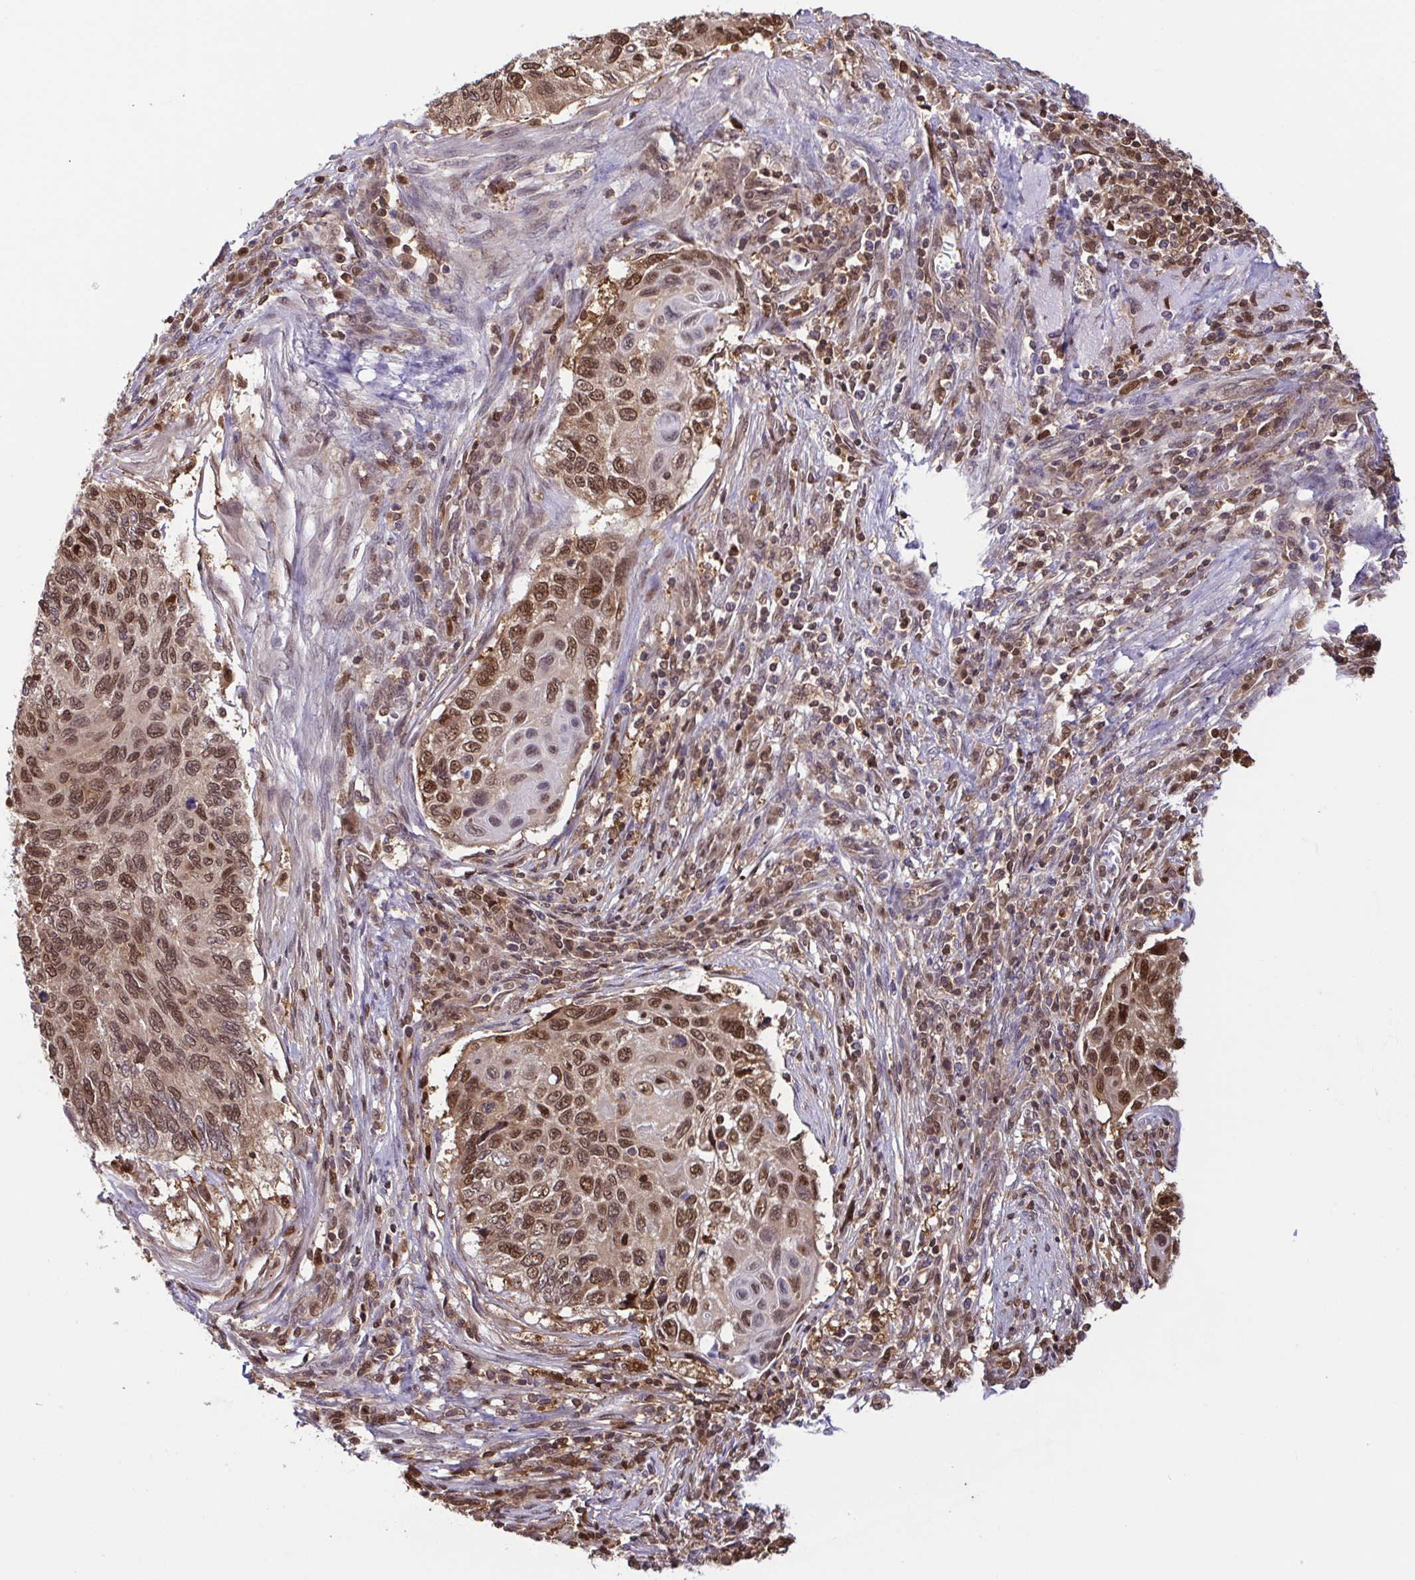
{"staining": {"intensity": "strong", "quantity": ">75%", "location": "nuclear"}, "tissue": "cervical cancer", "cell_type": "Tumor cells", "image_type": "cancer", "snomed": [{"axis": "morphology", "description": "Squamous cell carcinoma, NOS"}, {"axis": "topography", "description": "Cervix"}], "caption": "DAB immunohistochemical staining of cervical squamous cell carcinoma reveals strong nuclear protein positivity in approximately >75% of tumor cells.", "gene": "PSMB9", "patient": {"sex": "female", "age": 70}}